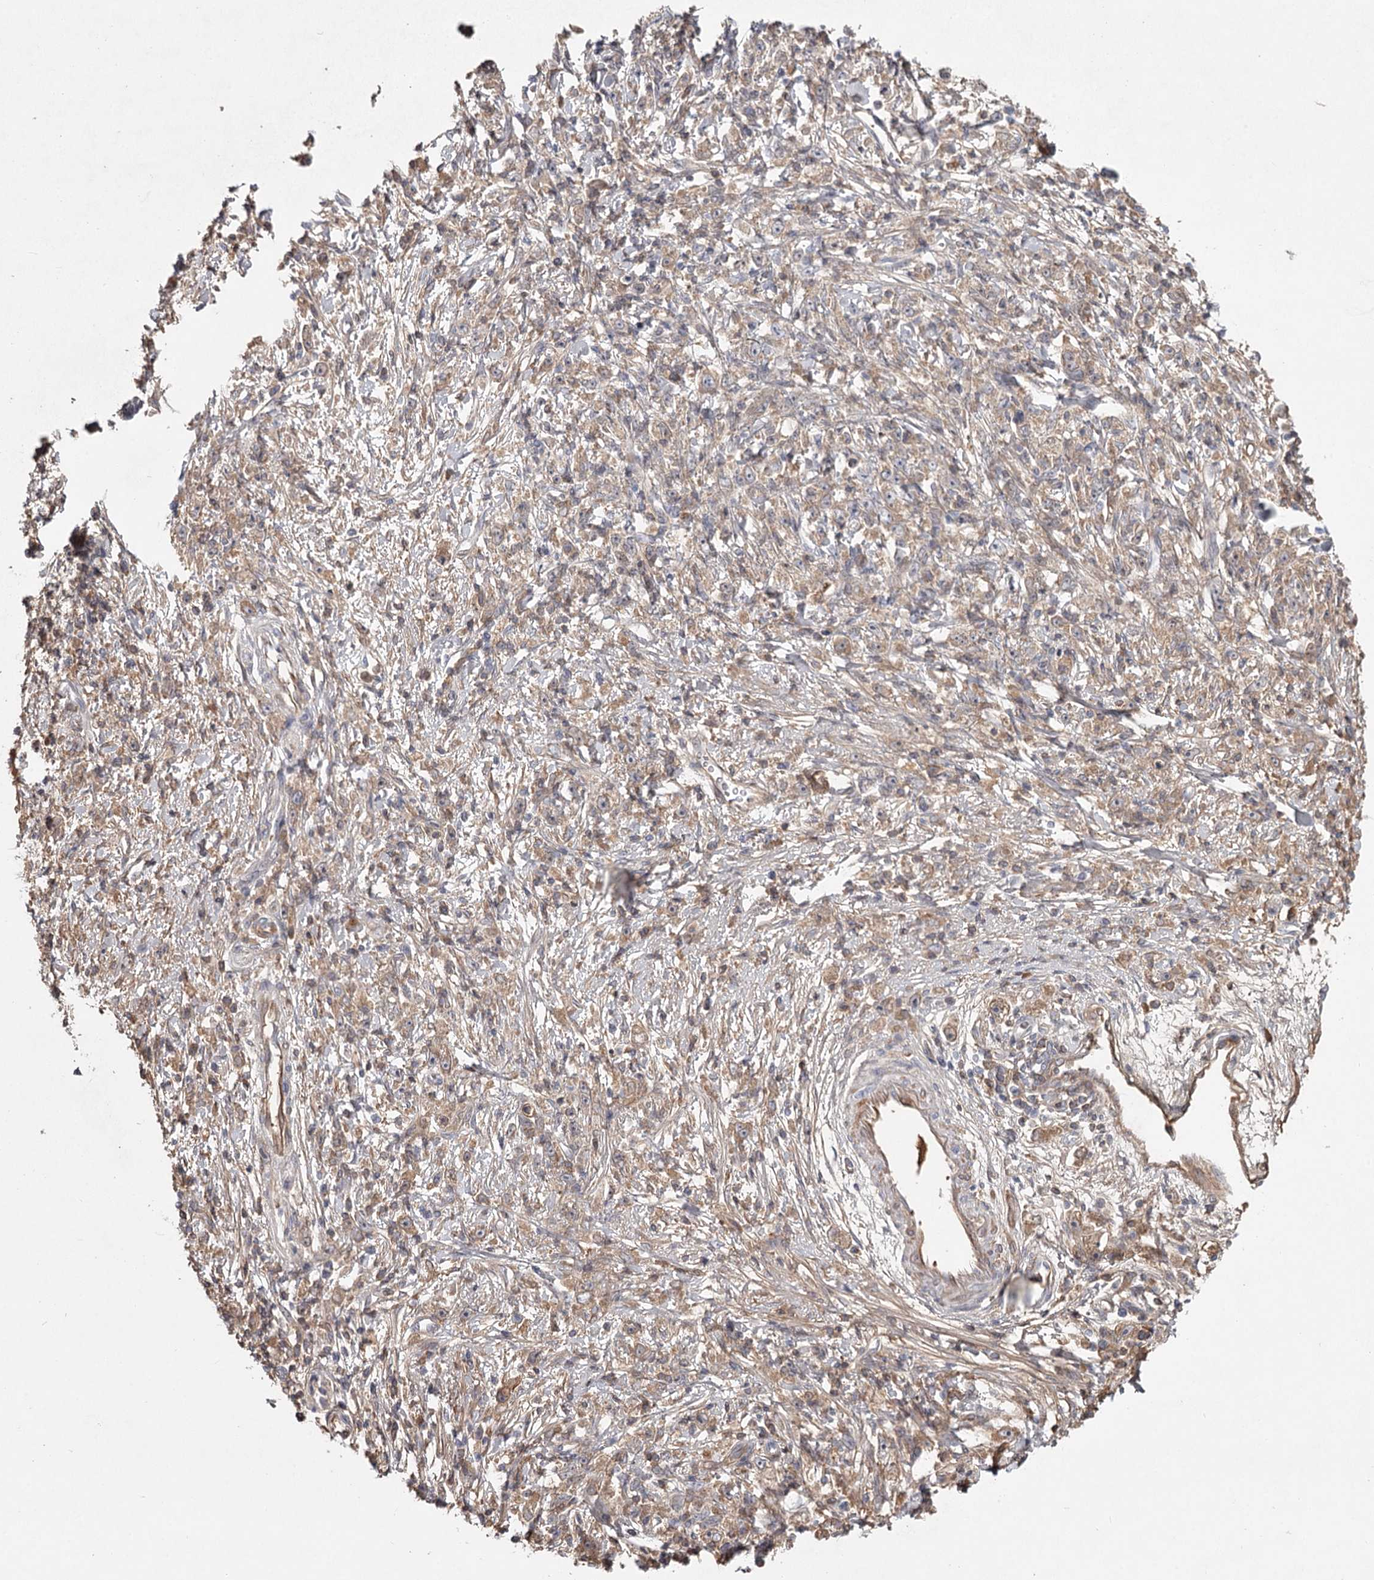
{"staining": {"intensity": "weak", "quantity": "<25%", "location": "cytoplasmic/membranous"}, "tissue": "stomach cancer", "cell_type": "Tumor cells", "image_type": "cancer", "snomed": [{"axis": "morphology", "description": "Adenocarcinoma, NOS"}, {"axis": "topography", "description": "Stomach"}], "caption": "IHC of stomach cancer (adenocarcinoma) displays no positivity in tumor cells.", "gene": "DHRS9", "patient": {"sex": "female", "age": 59}}